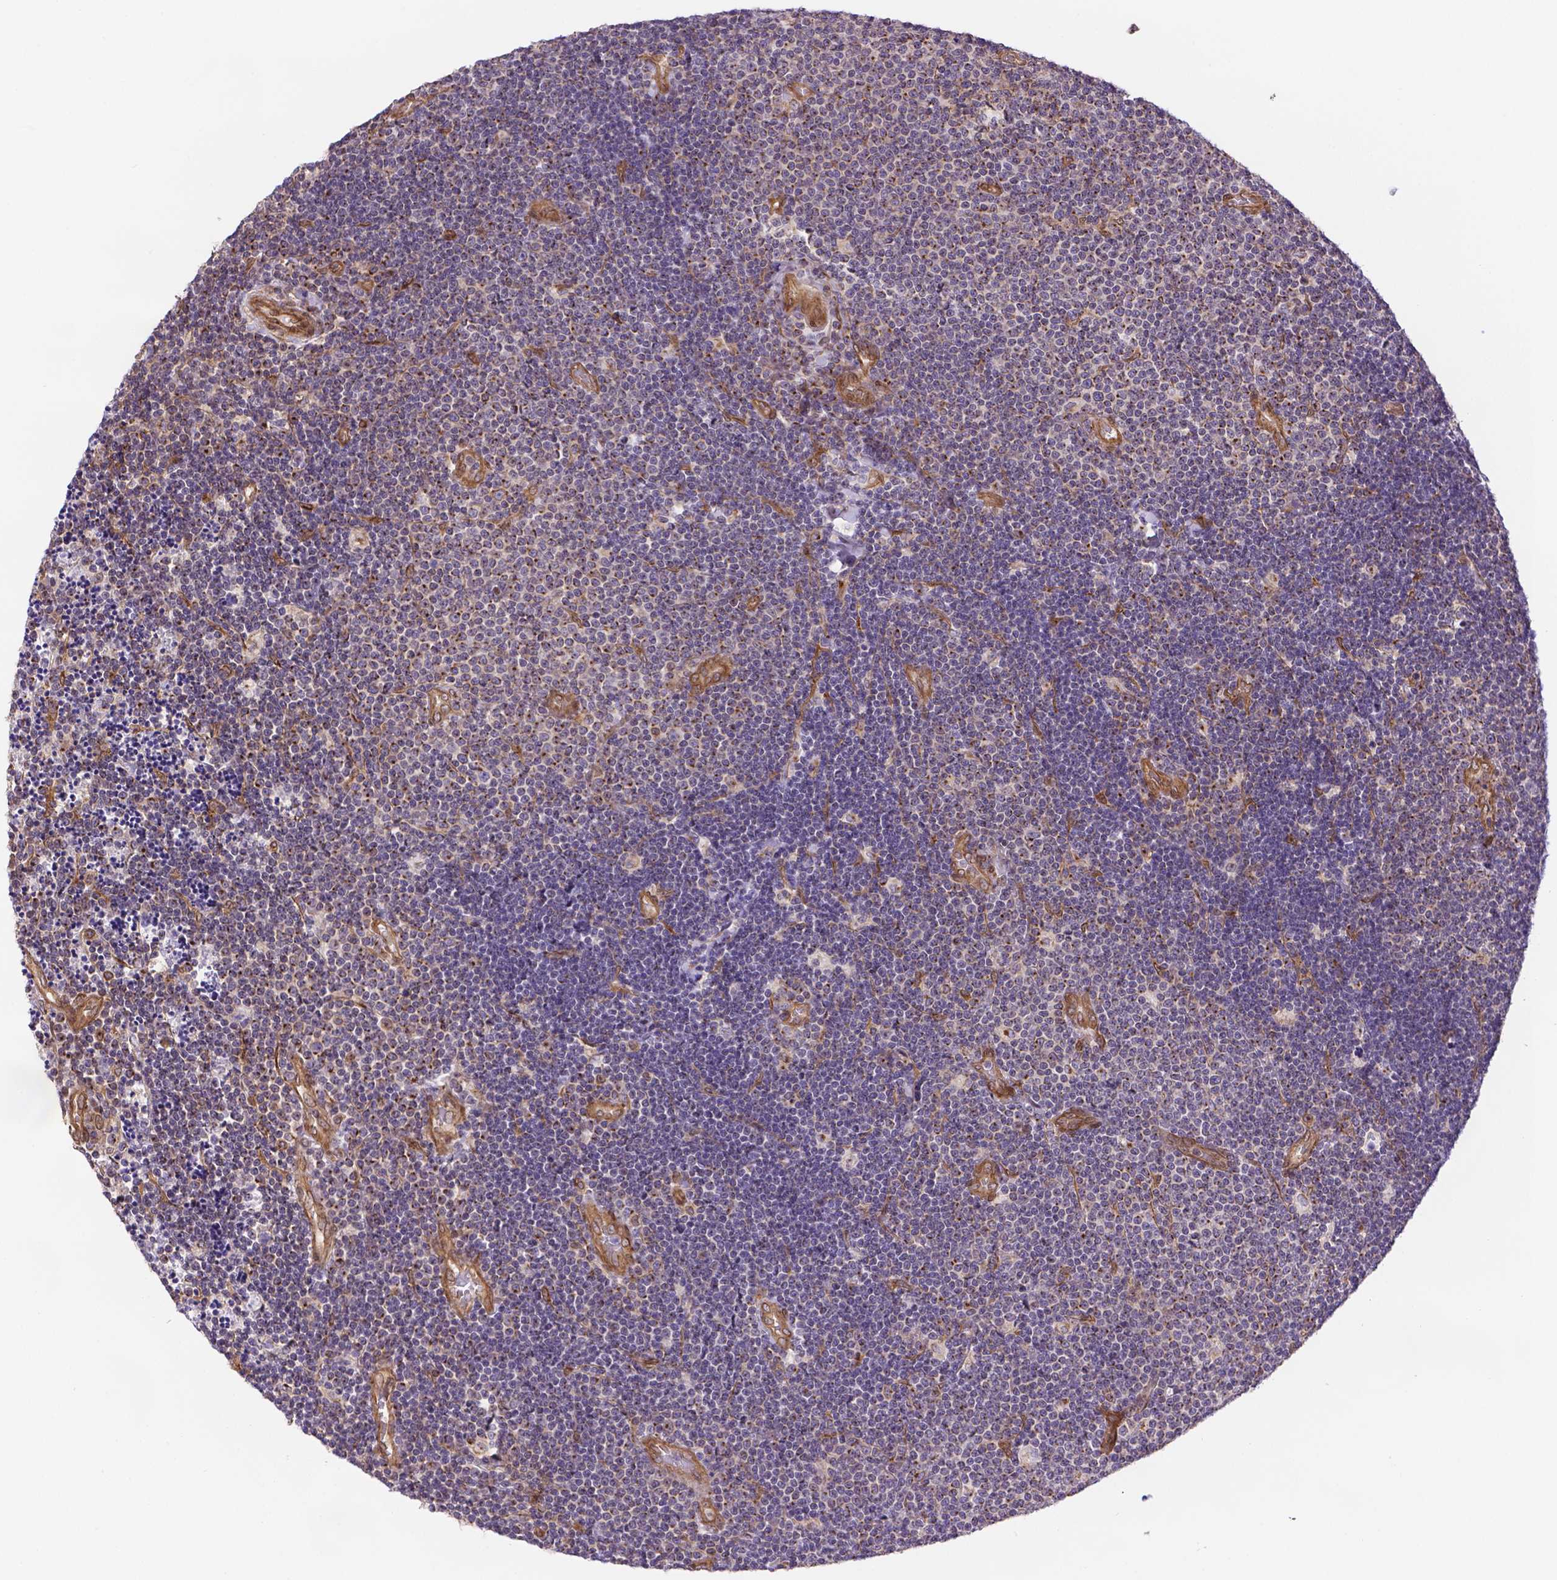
{"staining": {"intensity": "negative", "quantity": "none", "location": "none"}, "tissue": "lymphoma", "cell_type": "Tumor cells", "image_type": "cancer", "snomed": [{"axis": "morphology", "description": "Malignant lymphoma, non-Hodgkin's type, Low grade"}, {"axis": "topography", "description": "Brain"}], "caption": "Tumor cells show no significant protein positivity in low-grade malignant lymphoma, non-Hodgkin's type.", "gene": "YAP1", "patient": {"sex": "female", "age": 66}}